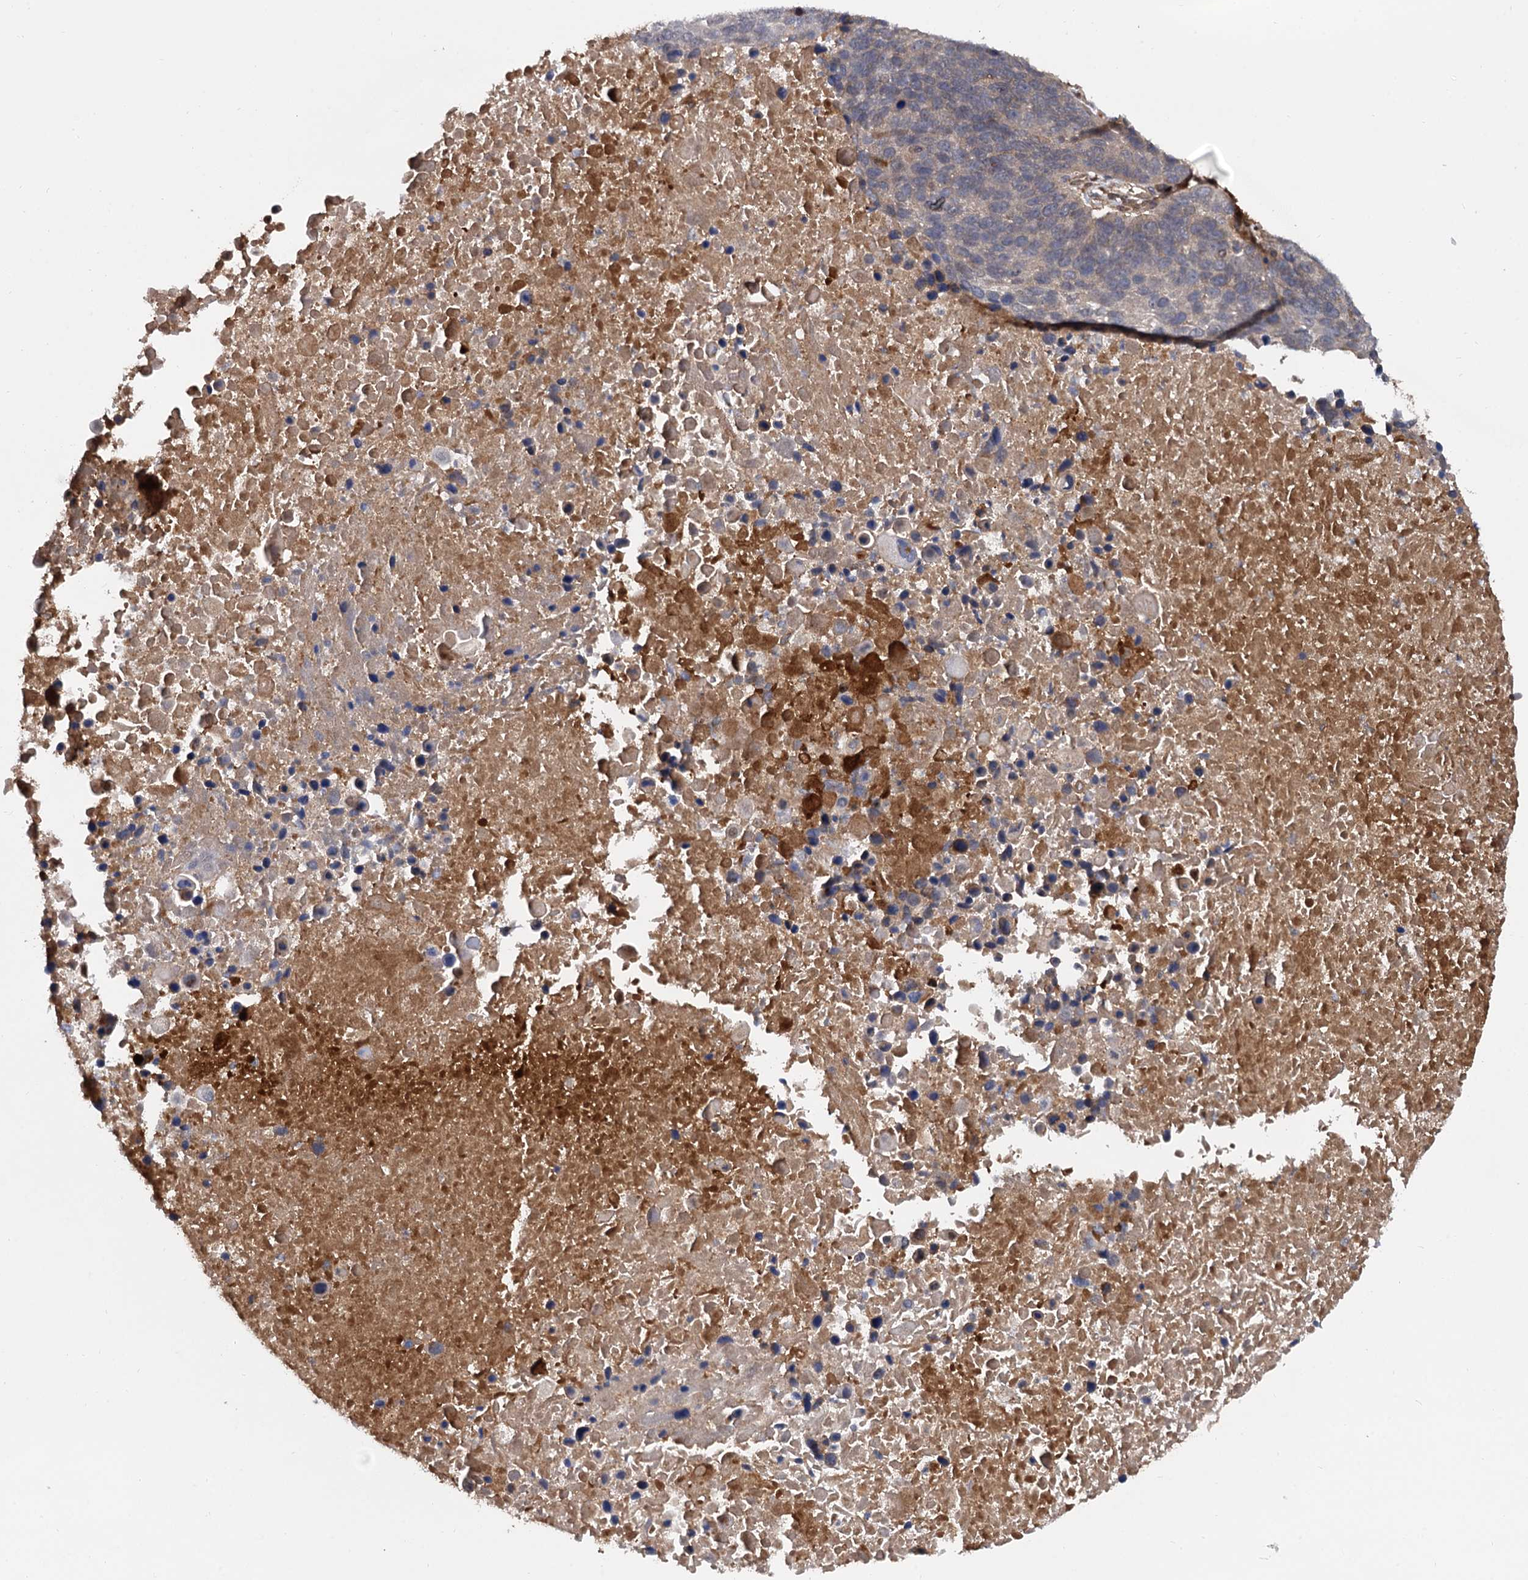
{"staining": {"intensity": "weak", "quantity": "<25%", "location": "cytoplasmic/membranous"}, "tissue": "lung cancer", "cell_type": "Tumor cells", "image_type": "cancer", "snomed": [{"axis": "morphology", "description": "Normal tissue, NOS"}, {"axis": "morphology", "description": "Squamous cell carcinoma, NOS"}, {"axis": "topography", "description": "Lymph node"}, {"axis": "topography", "description": "Lung"}], "caption": "A high-resolution histopathology image shows immunohistochemistry (IHC) staining of lung cancer (squamous cell carcinoma), which exhibits no significant positivity in tumor cells. (DAB (3,3'-diaminobenzidine) IHC, high magnification).", "gene": "SELENOP", "patient": {"sex": "male", "age": 66}}